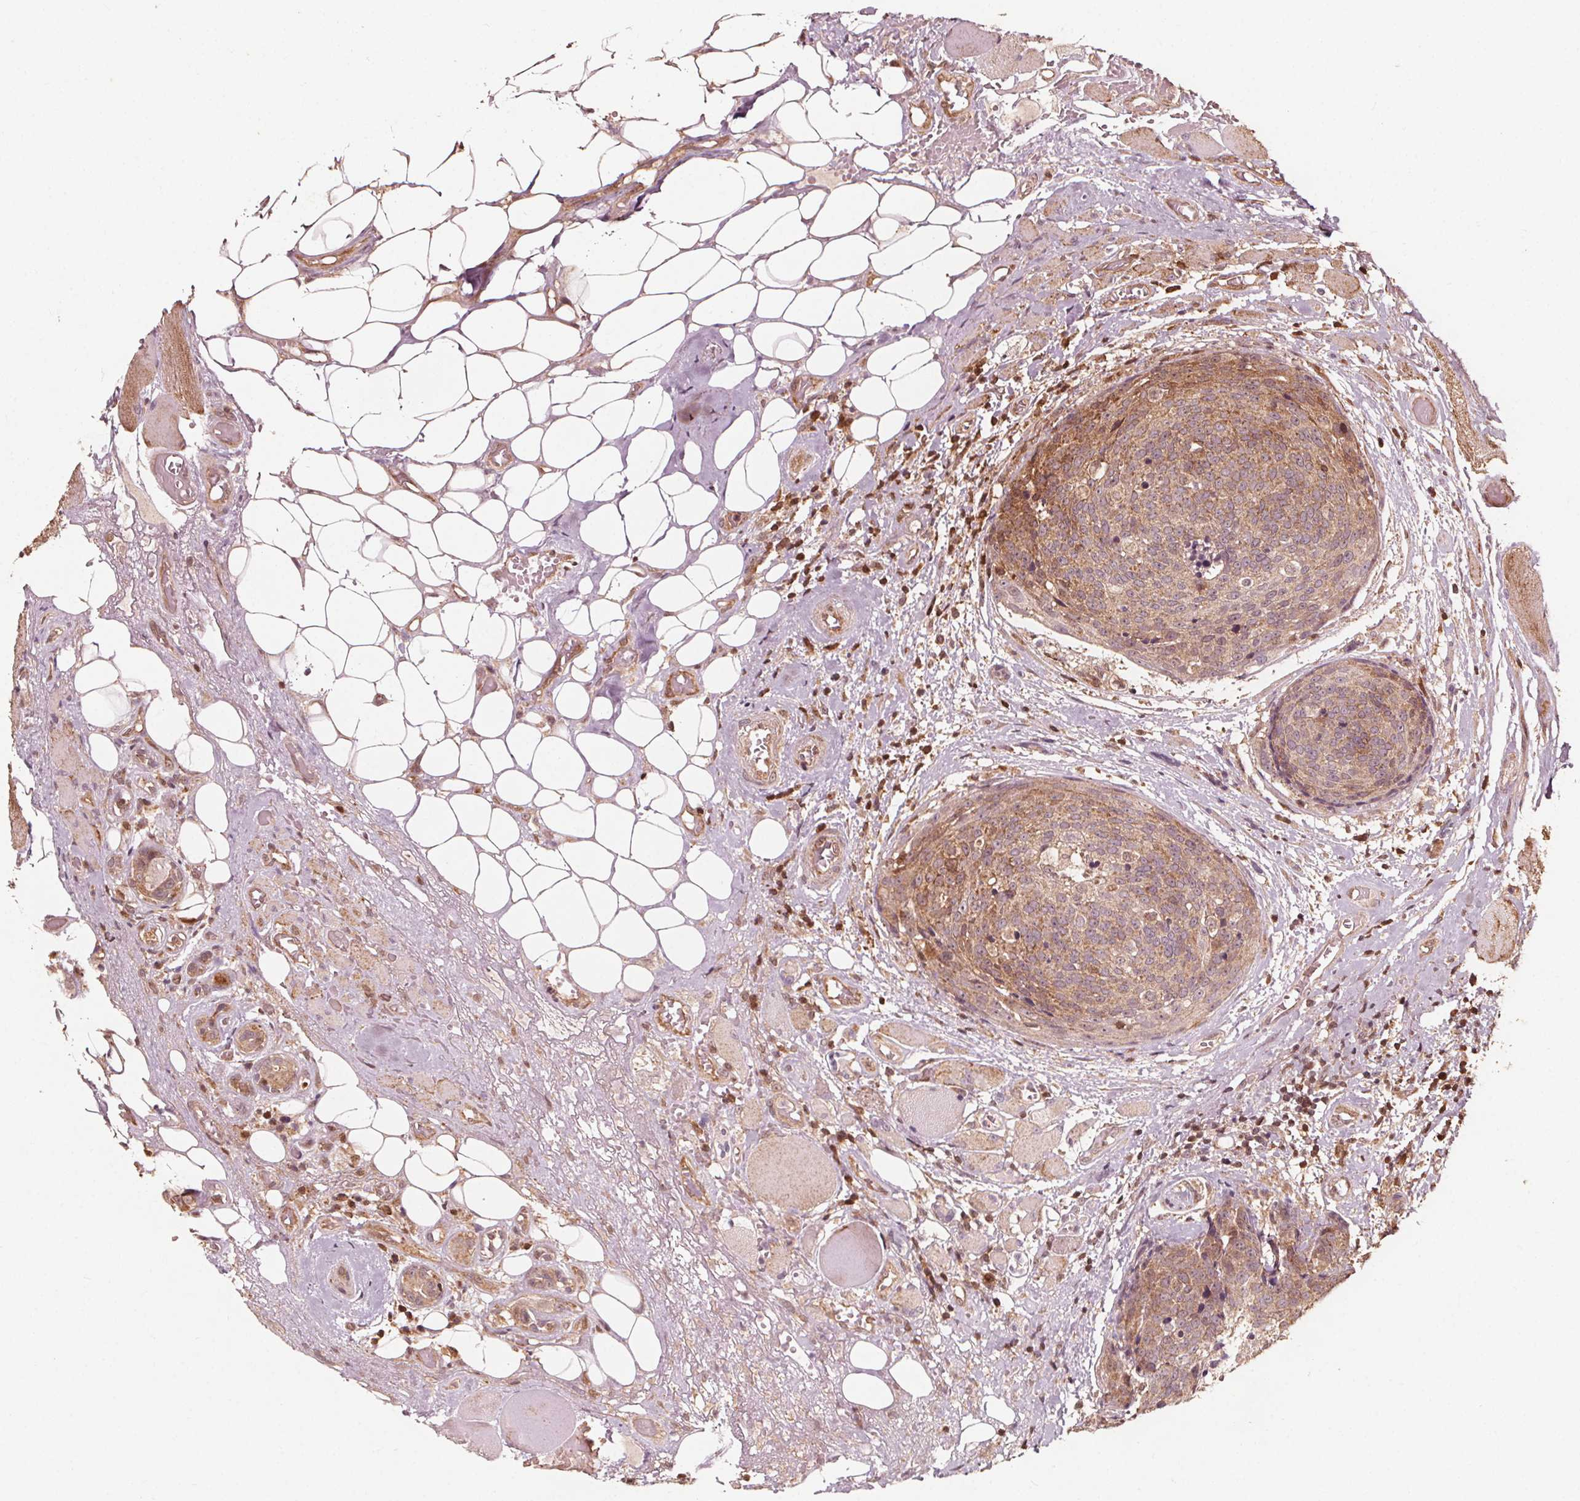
{"staining": {"intensity": "moderate", "quantity": ">75%", "location": "cytoplasmic/membranous"}, "tissue": "head and neck cancer", "cell_type": "Tumor cells", "image_type": "cancer", "snomed": [{"axis": "morphology", "description": "Squamous cell carcinoma, NOS"}, {"axis": "topography", "description": "Oral tissue"}, {"axis": "topography", "description": "Head-Neck"}], "caption": "This is a micrograph of immunohistochemistry (IHC) staining of head and neck squamous cell carcinoma, which shows moderate staining in the cytoplasmic/membranous of tumor cells.", "gene": "AIP", "patient": {"sex": "male", "age": 64}}